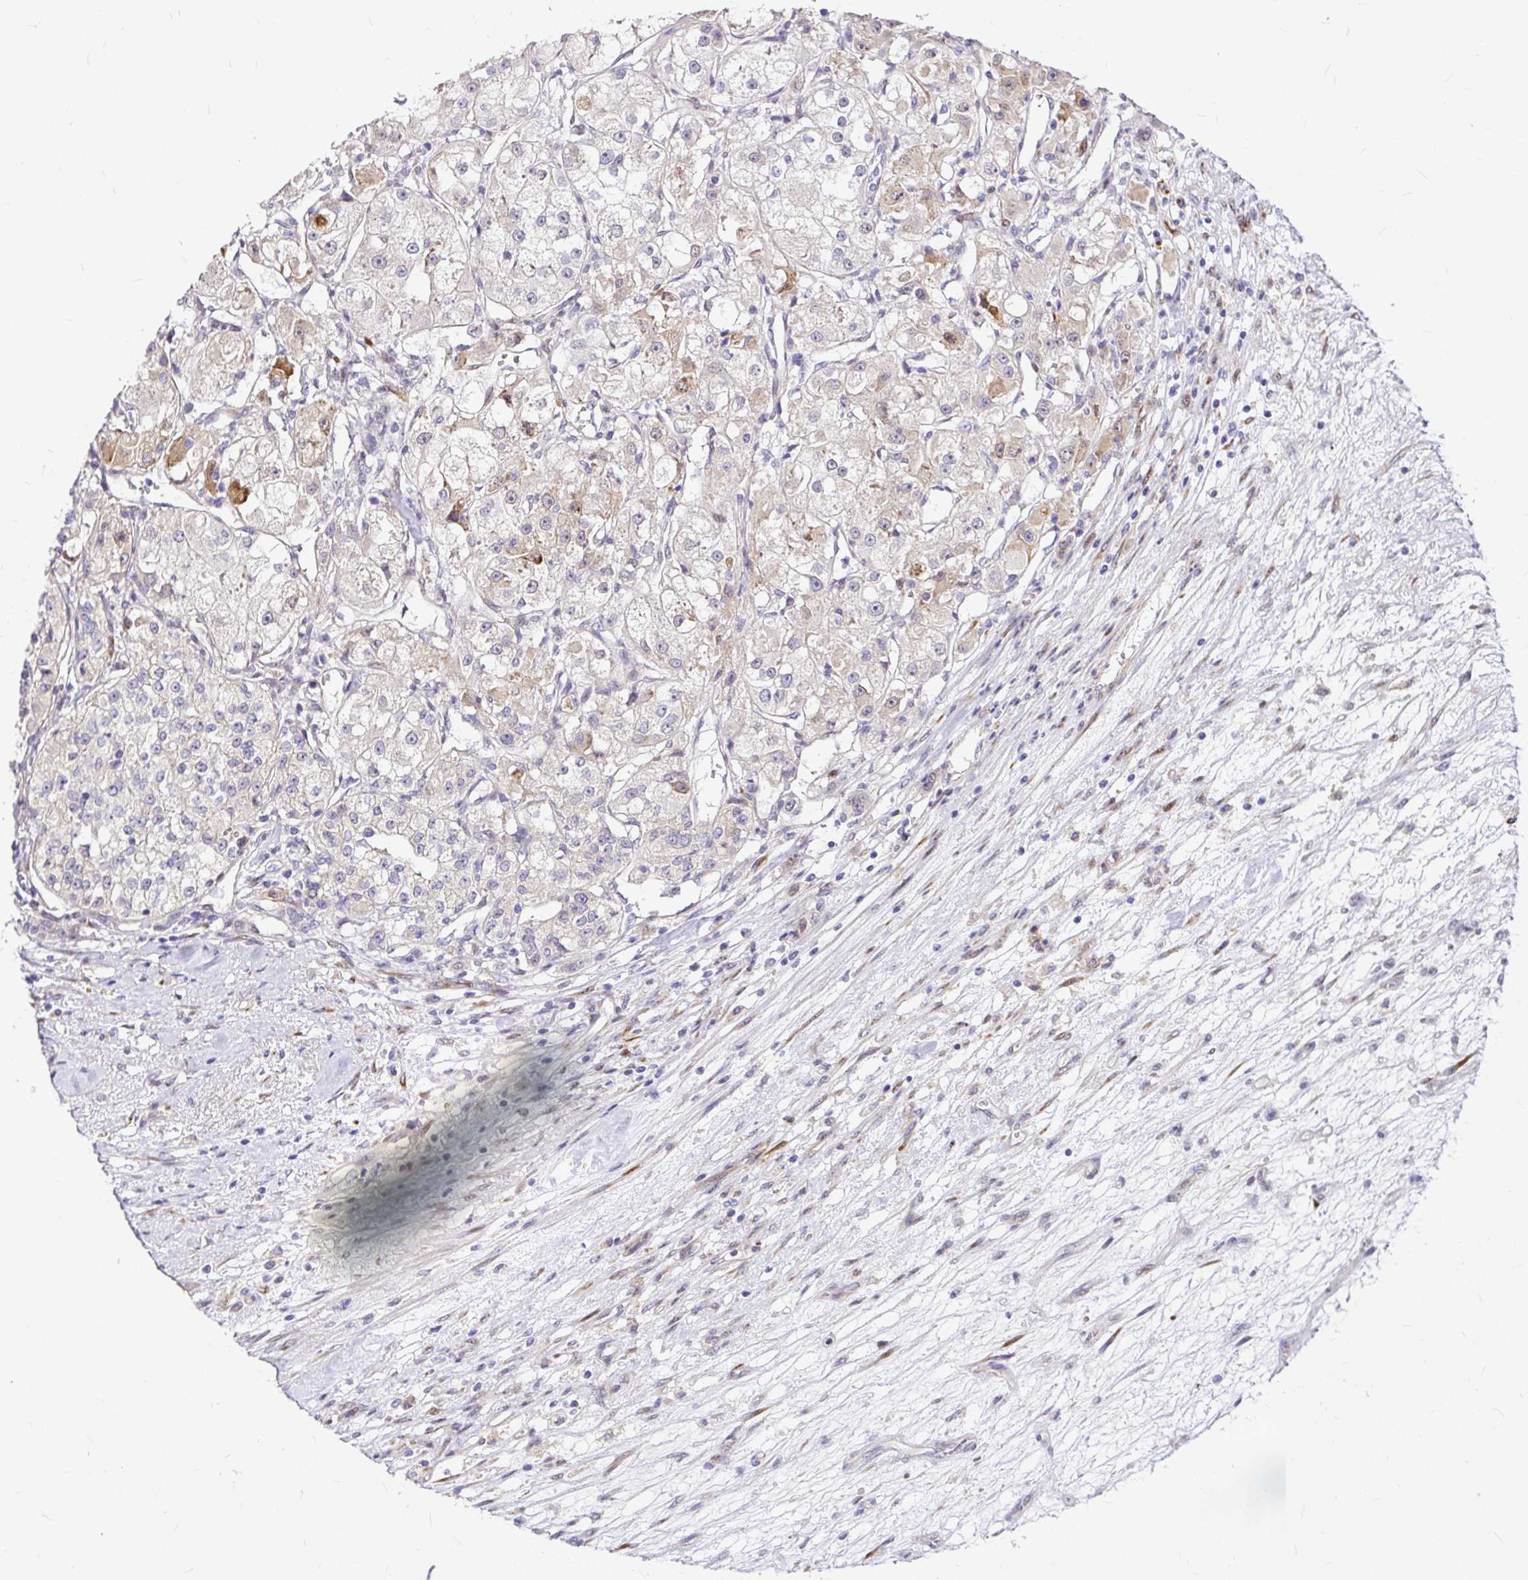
{"staining": {"intensity": "weak", "quantity": "<25%", "location": "cytoplasmic/membranous"}, "tissue": "renal cancer", "cell_type": "Tumor cells", "image_type": "cancer", "snomed": [{"axis": "morphology", "description": "Adenocarcinoma, NOS"}, {"axis": "topography", "description": "Kidney"}], "caption": "This is an immunohistochemistry image of human renal cancer (adenocarcinoma). There is no staining in tumor cells.", "gene": "GABBR2", "patient": {"sex": "female", "age": 63}}